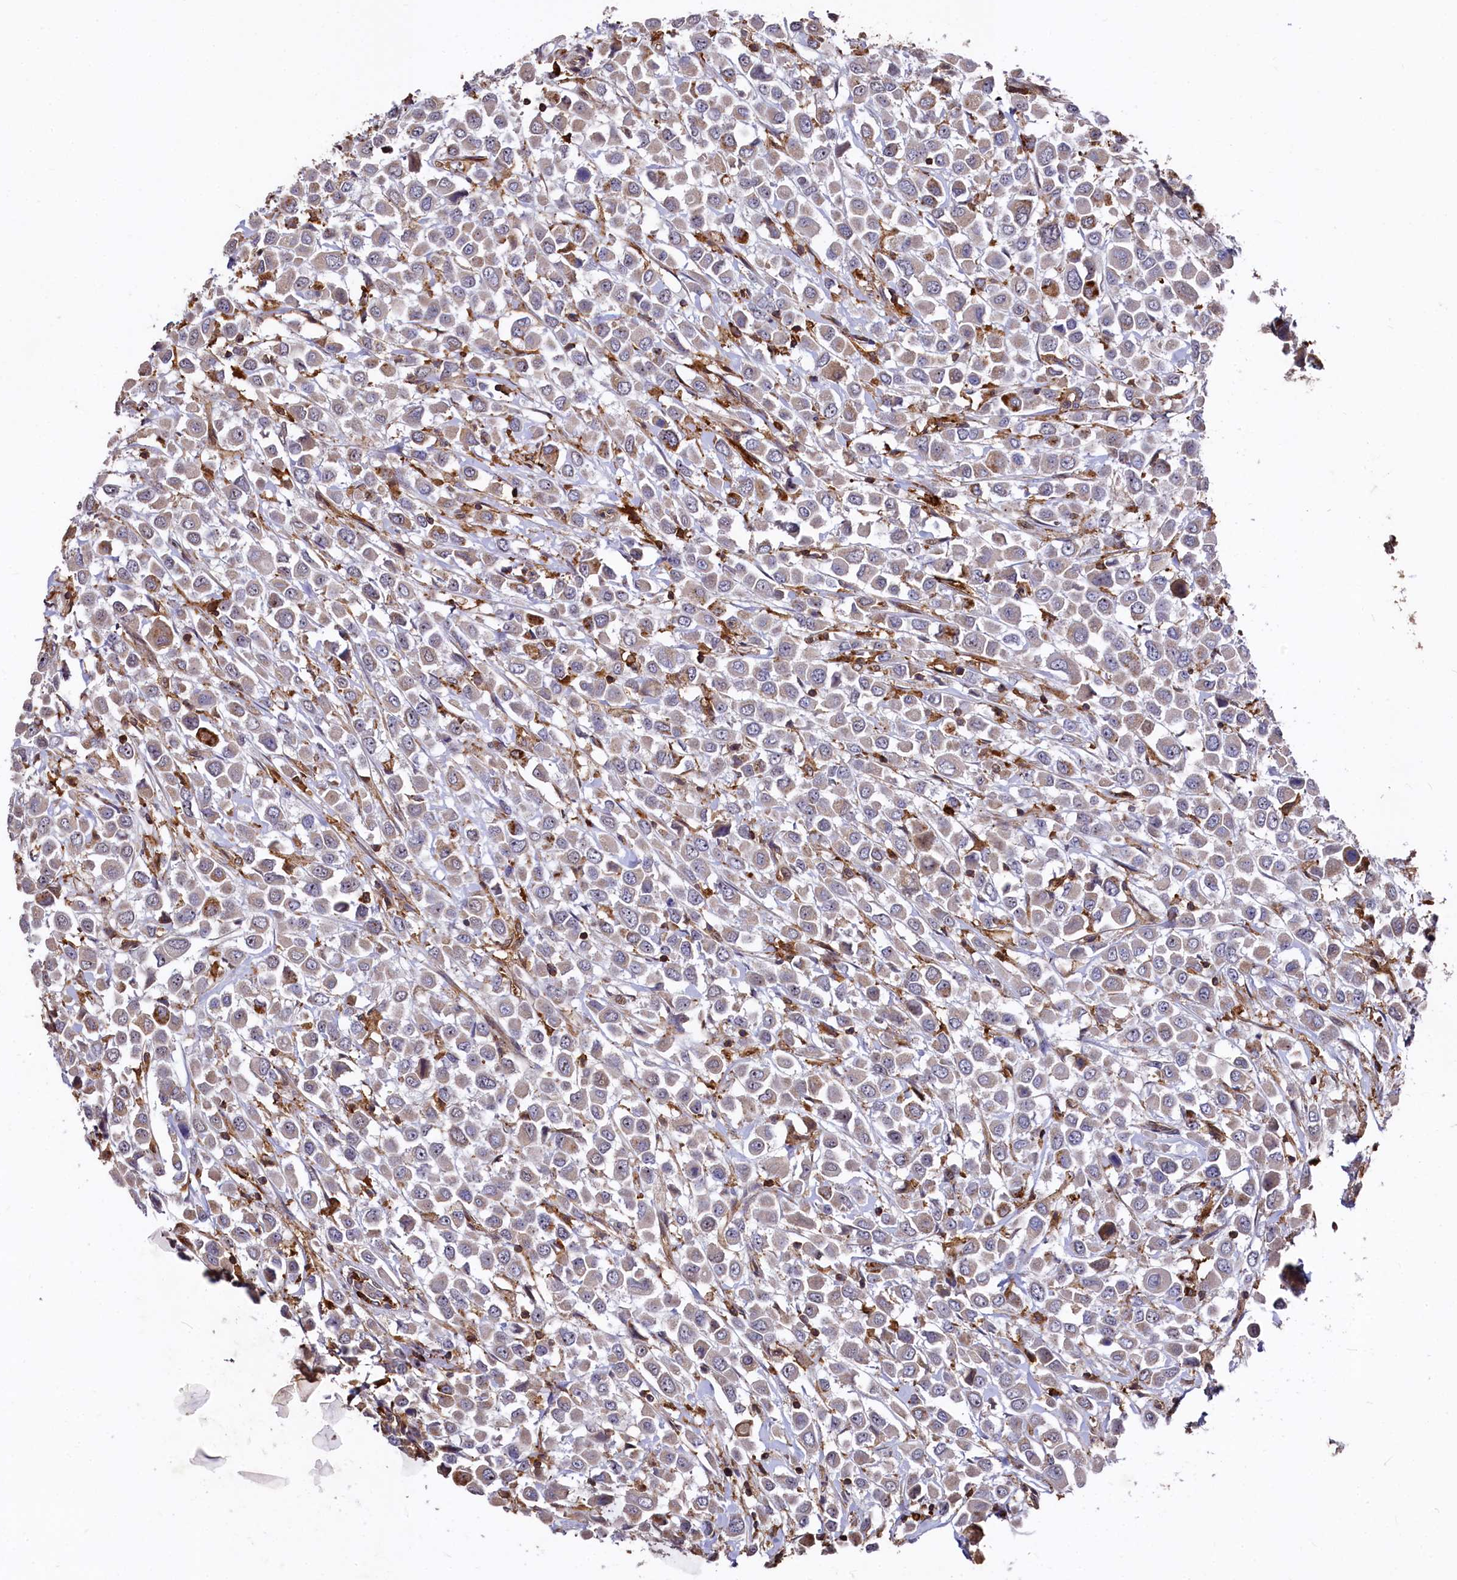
{"staining": {"intensity": "weak", "quantity": "25%-75%", "location": "cytoplasmic/membranous"}, "tissue": "breast cancer", "cell_type": "Tumor cells", "image_type": "cancer", "snomed": [{"axis": "morphology", "description": "Duct carcinoma"}, {"axis": "topography", "description": "Breast"}], "caption": "Immunohistochemical staining of human breast cancer exhibits weak cytoplasmic/membranous protein expression in about 25%-75% of tumor cells.", "gene": "PLEKHO2", "patient": {"sex": "female", "age": 61}}